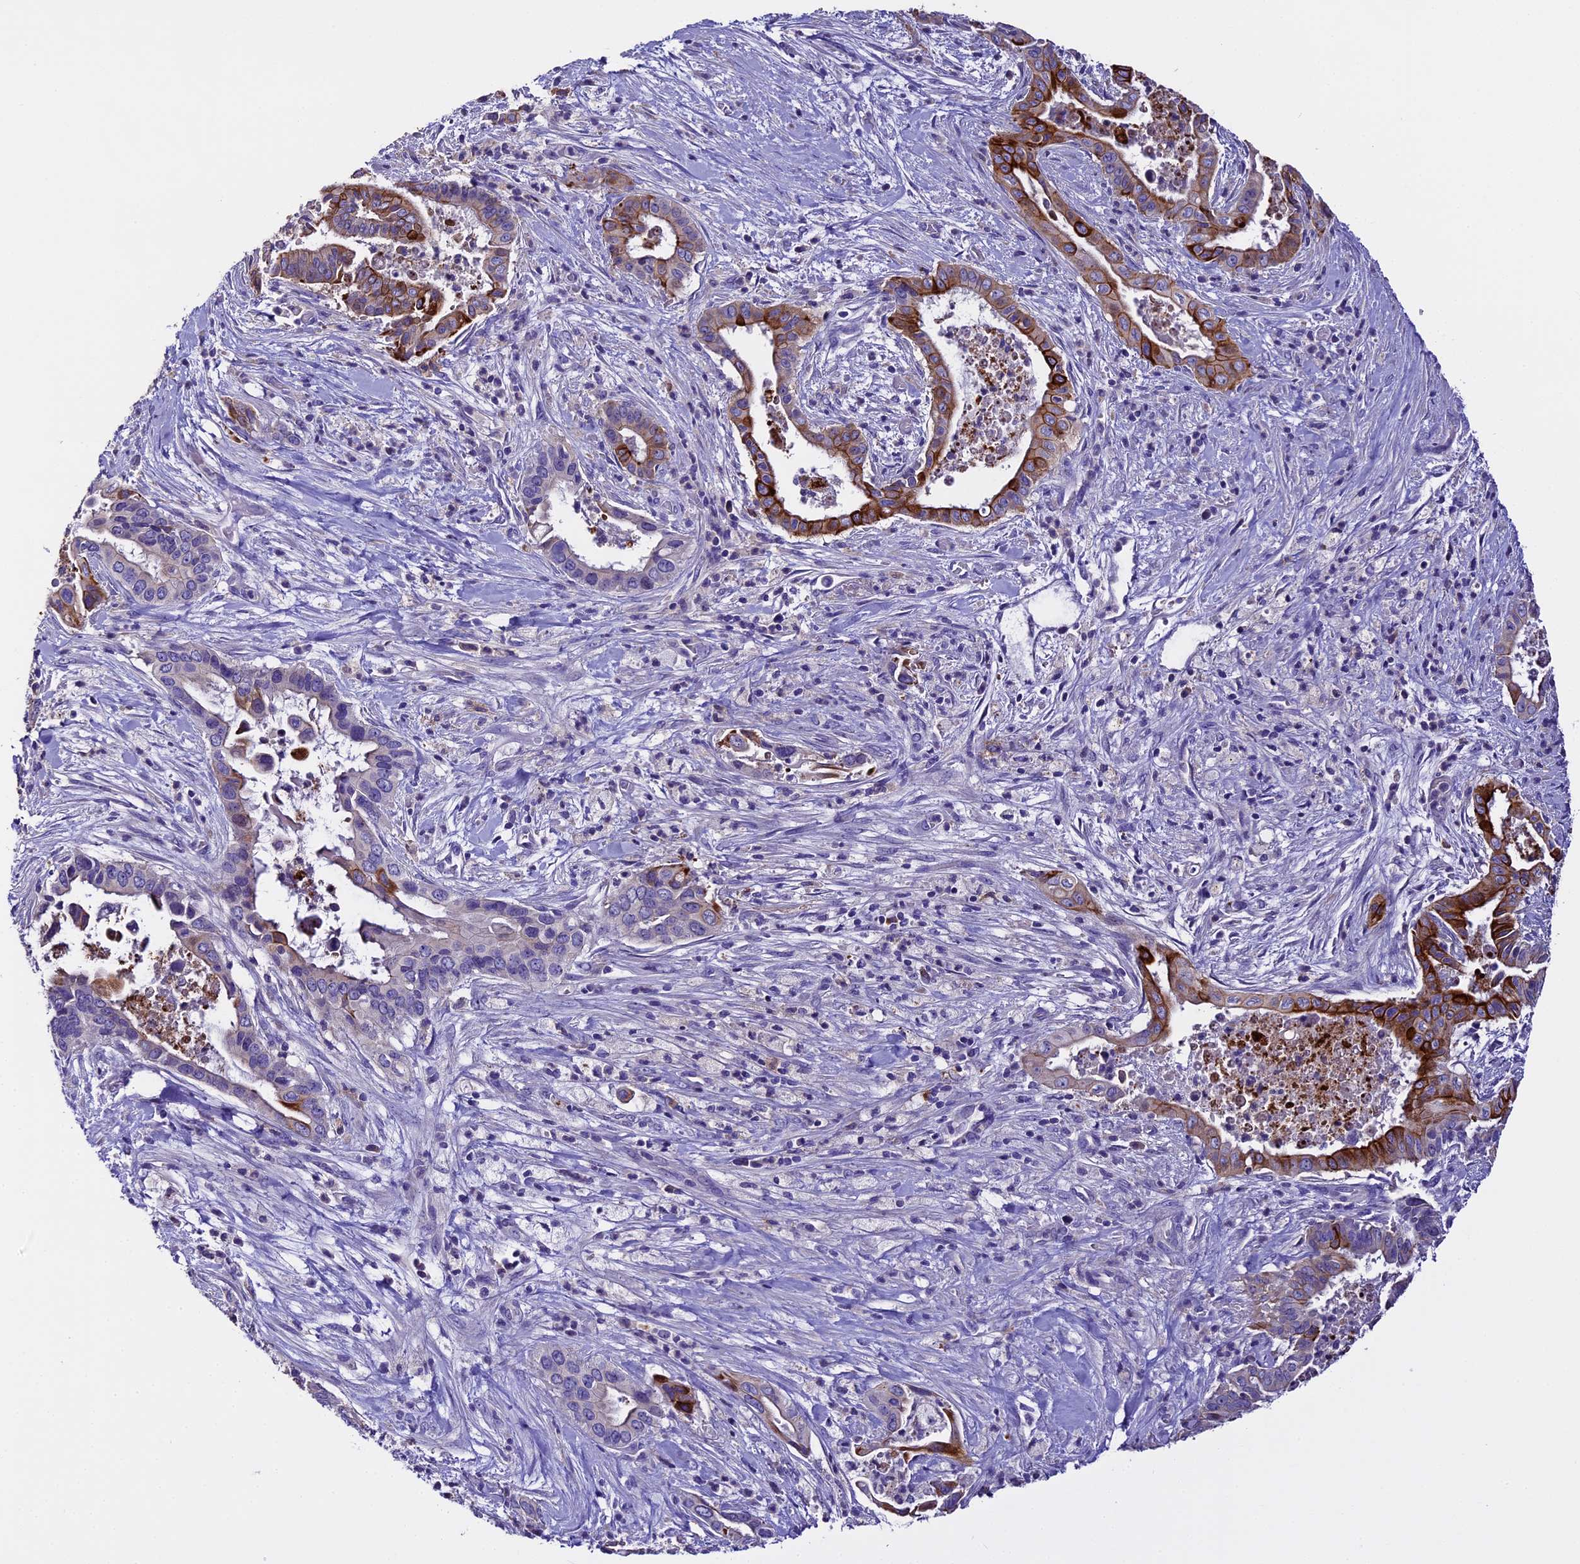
{"staining": {"intensity": "strong", "quantity": "25%-75%", "location": "cytoplasmic/membranous"}, "tissue": "pancreatic cancer", "cell_type": "Tumor cells", "image_type": "cancer", "snomed": [{"axis": "morphology", "description": "Adenocarcinoma, NOS"}, {"axis": "topography", "description": "Pancreas"}], "caption": "Pancreatic adenocarcinoma stained with DAB immunohistochemistry displays high levels of strong cytoplasmic/membranous staining in about 25%-75% of tumor cells.", "gene": "NOD2", "patient": {"sex": "female", "age": 77}}